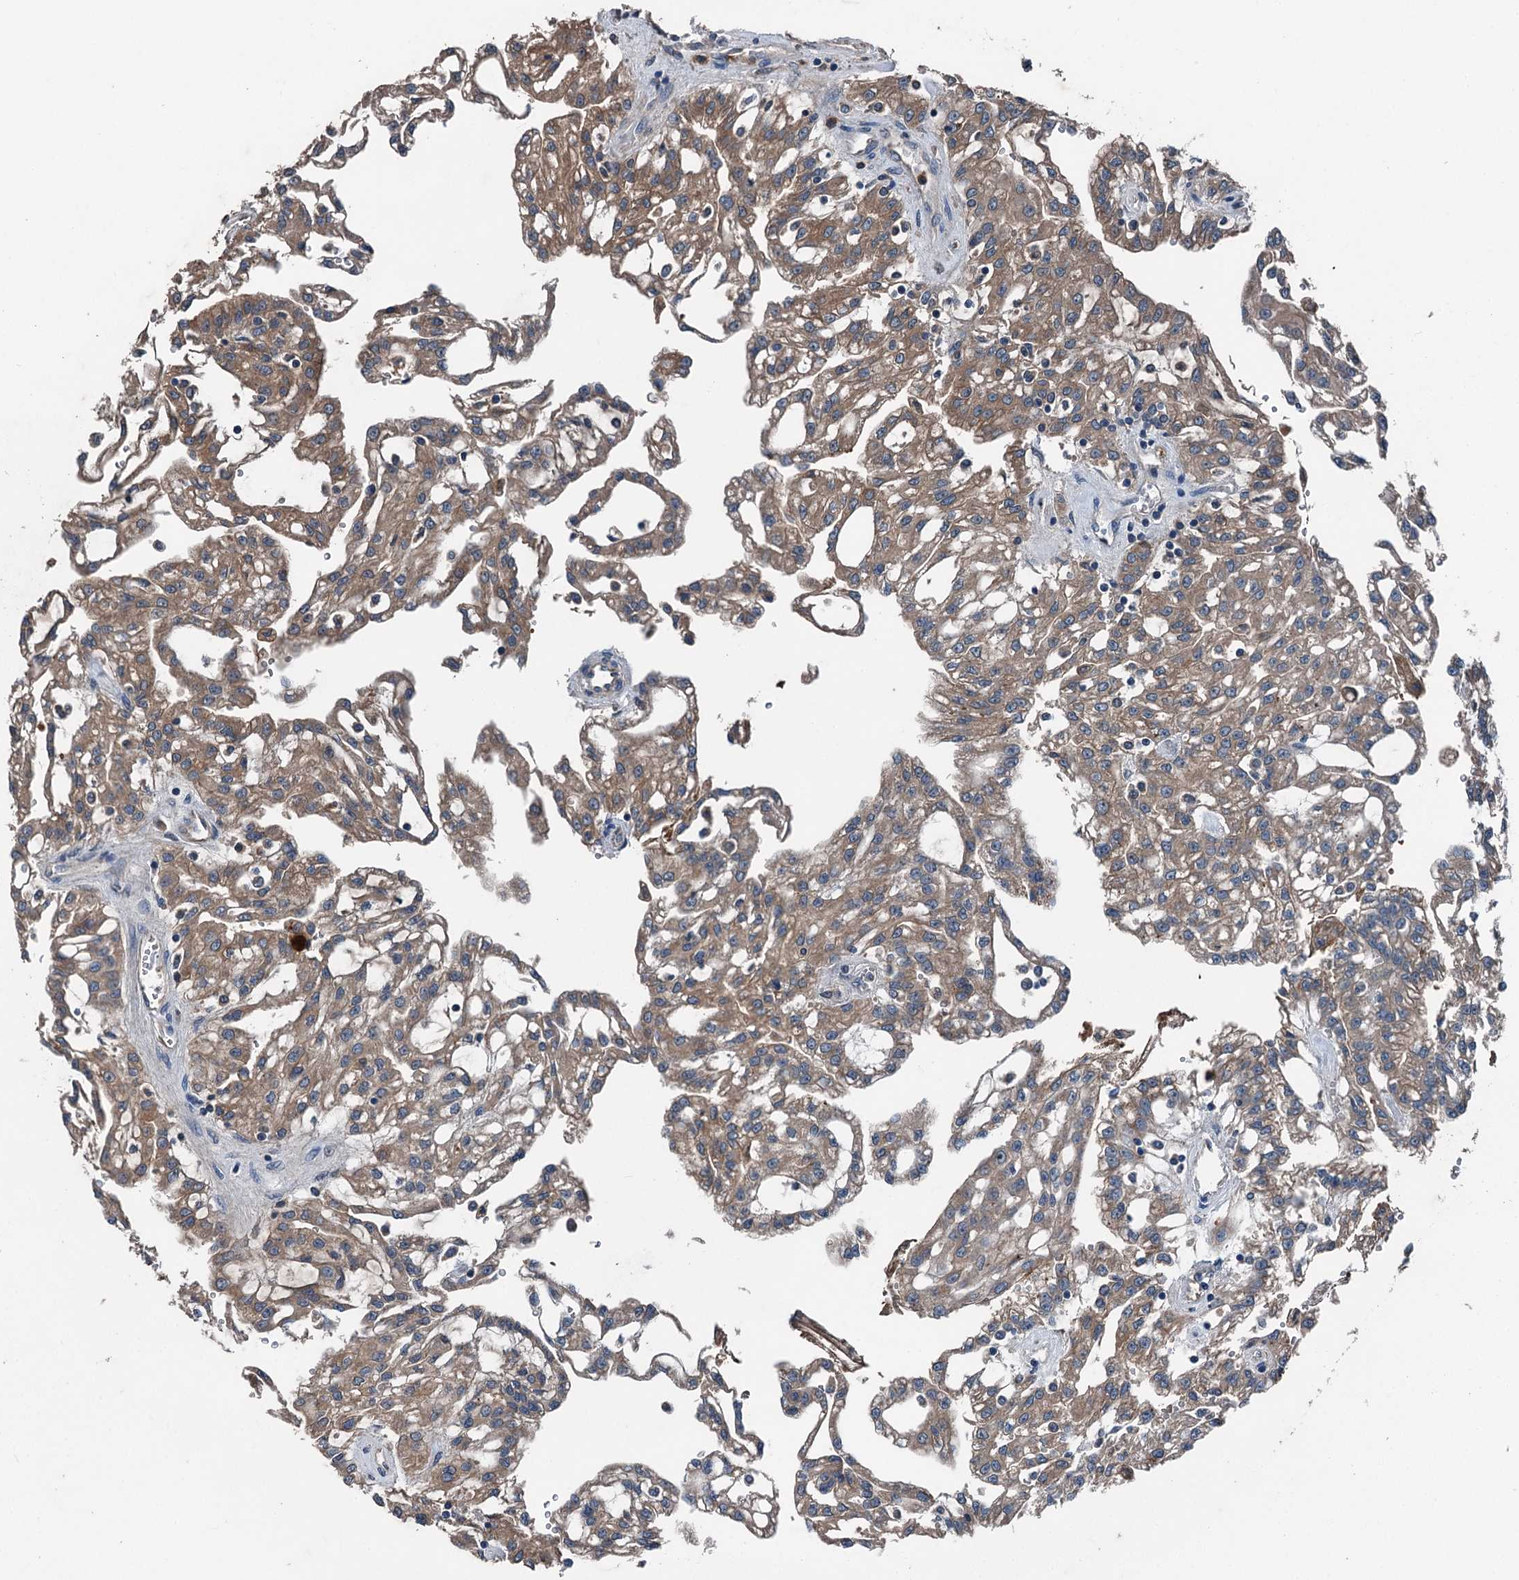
{"staining": {"intensity": "moderate", "quantity": ">75%", "location": "cytoplasmic/membranous"}, "tissue": "renal cancer", "cell_type": "Tumor cells", "image_type": "cancer", "snomed": [{"axis": "morphology", "description": "Adenocarcinoma, NOS"}, {"axis": "topography", "description": "Kidney"}], "caption": "Approximately >75% of tumor cells in renal cancer (adenocarcinoma) exhibit moderate cytoplasmic/membranous protein positivity as visualized by brown immunohistochemical staining.", "gene": "PDSS1", "patient": {"sex": "male", "age": 63}}